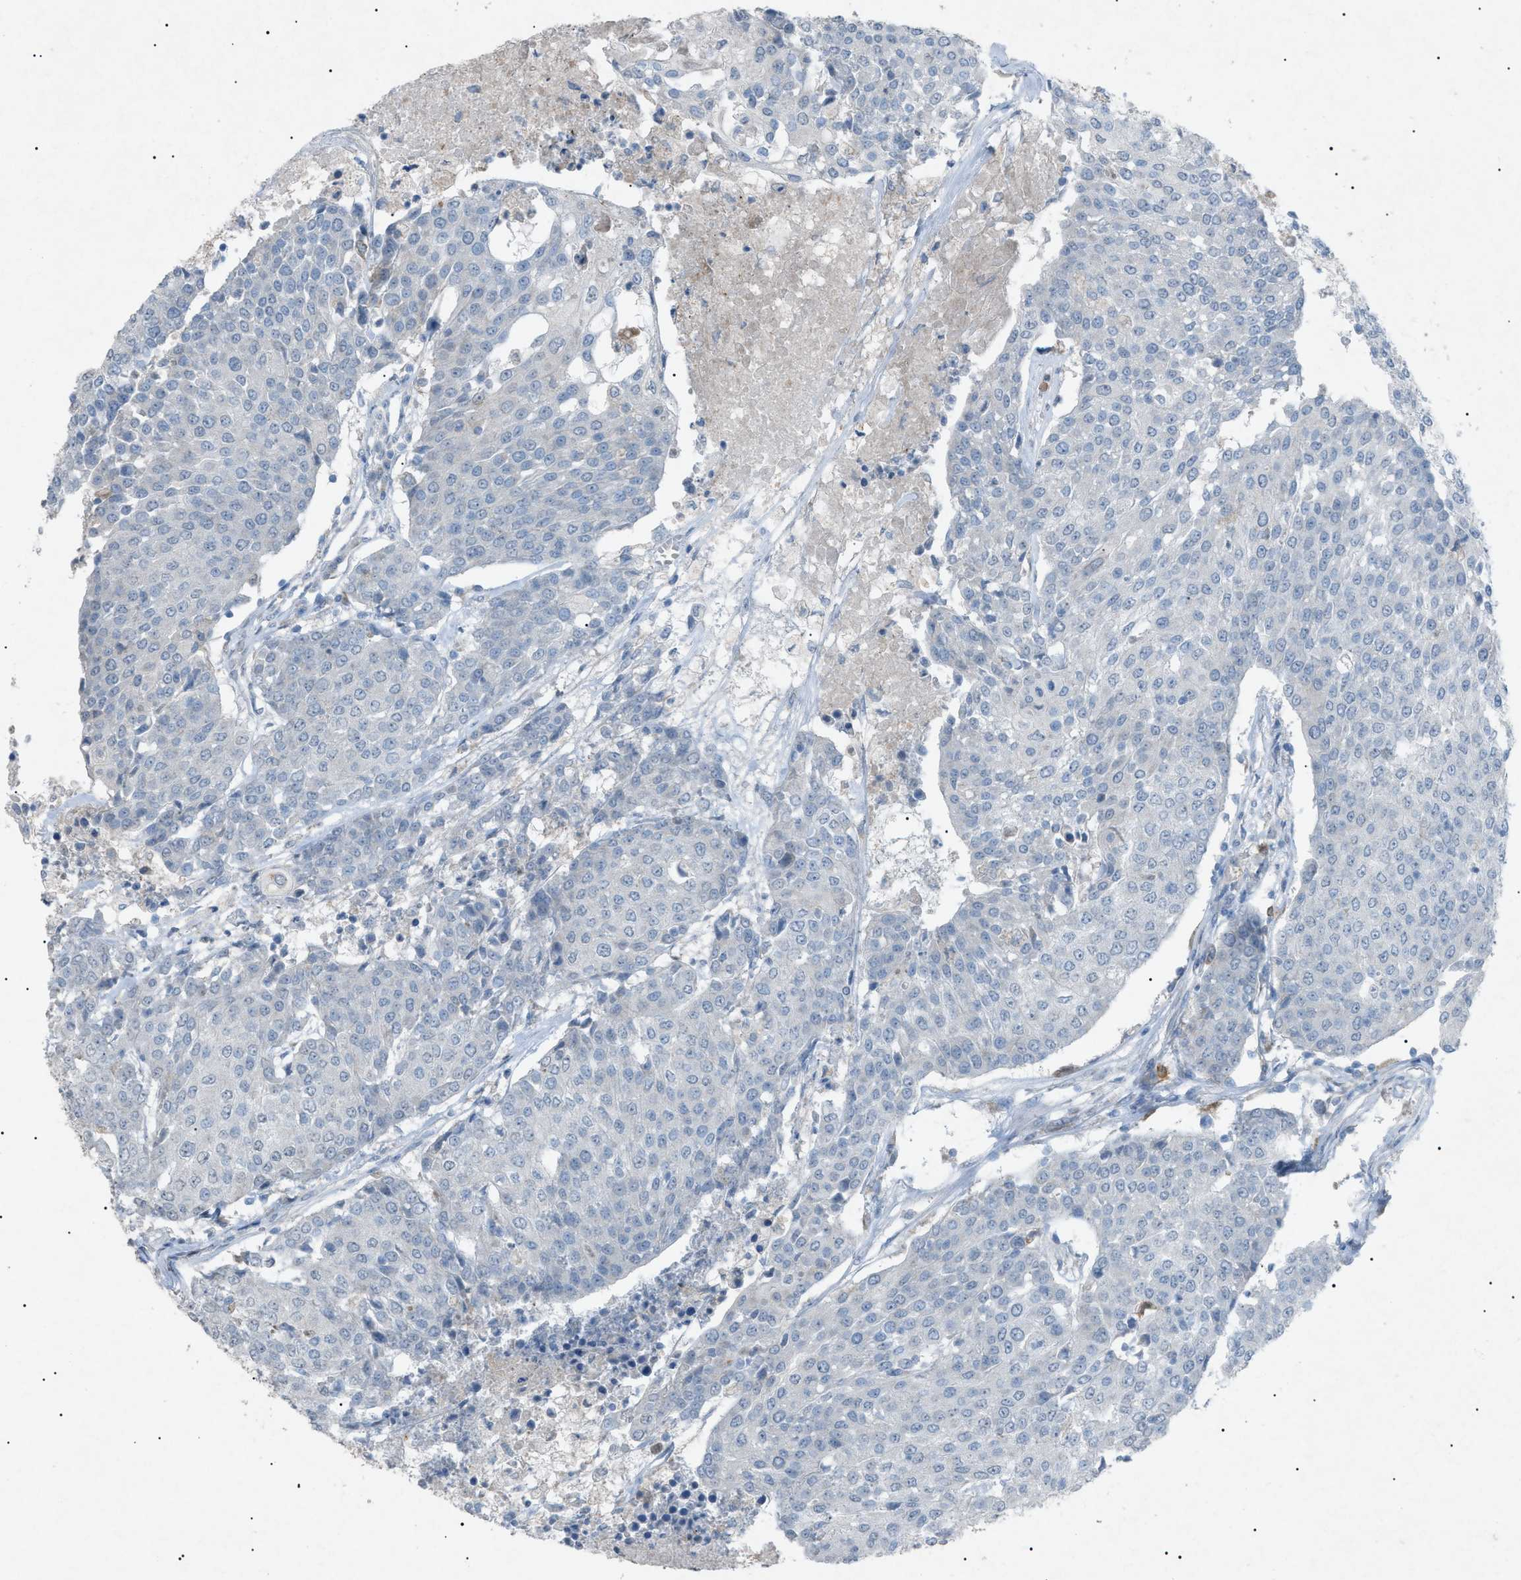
{"staining": {"intensity": "negative", "quantity": "none", "location": "none"}, "tissue": "urothelial cancer", "cell_type": "Tumor cells", "image_type": "cancer", "snomed": [{"axis": "morphology", "description": "Urothelial carcinoma, High grade"}, {"axis": "topography", "description": "Urinary bladder"}], "caption": "Immunohistochemistry image of neoplastic tissue: high-grade urothelial carcinoma stained with DAB reveals no significant protein staining in tumor cells.", "gene": "BTK", "patient": {"sex": "female", "age": 85}}